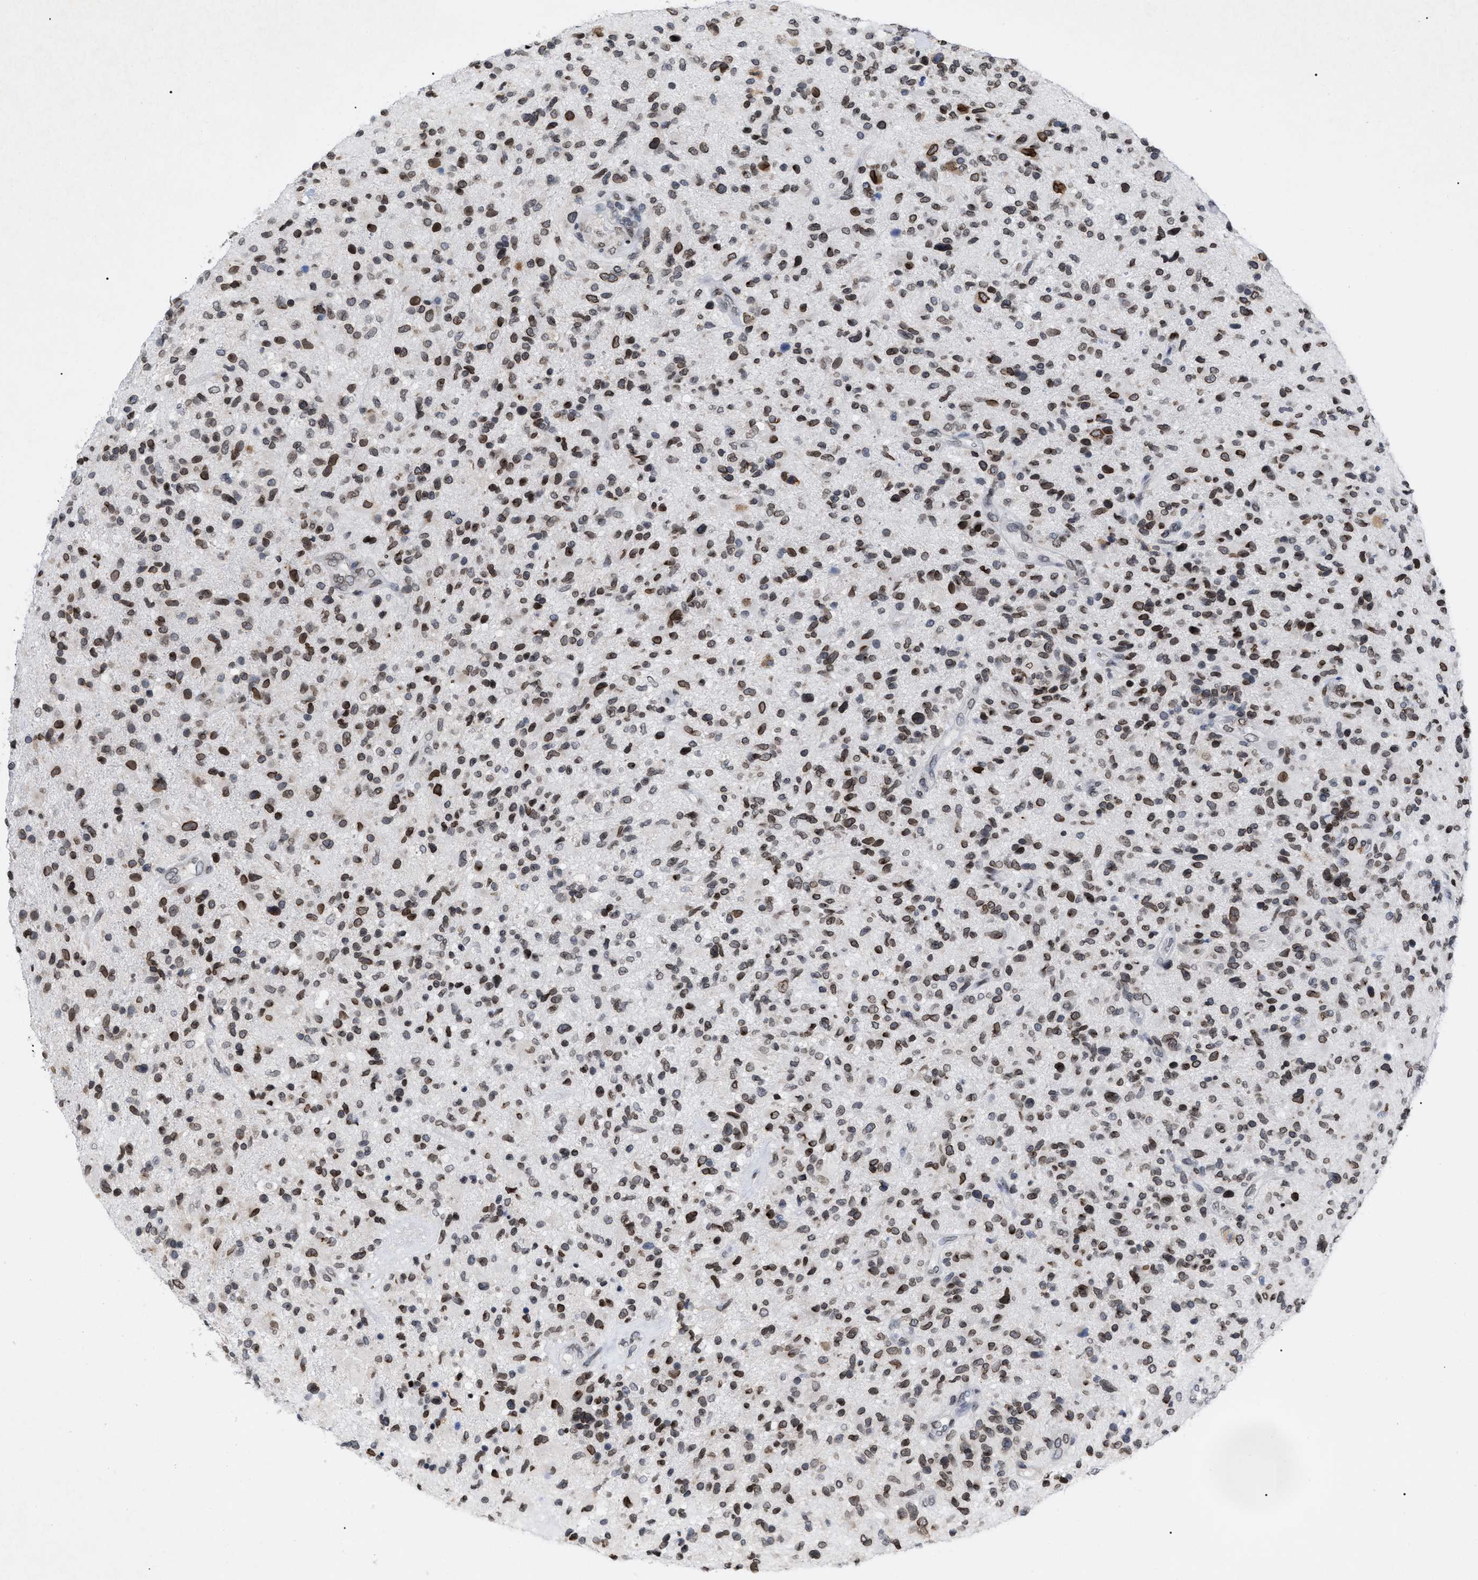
{"staining": {"intensity": "strong", "quantity": ">75%", "location": "cytoplasmic/membranous,nuclear"}, "tissue": "glioma", "cell_type": "Tumor cells", "image_type": "cancer", "snomed": [{"axis": "morphology", "description": "Glioma, malignant, High grade"}, {"axis": "topography", "description": "Brain"}], "caption": "Immunohistochemical staining of human glioma reveals high levels of strong cytoplasmic/membranous and nuclear protein expression in approximately >75% of tumor cells.", "gene": "TPR", "patient": {"sex": "male", "age": 72}}